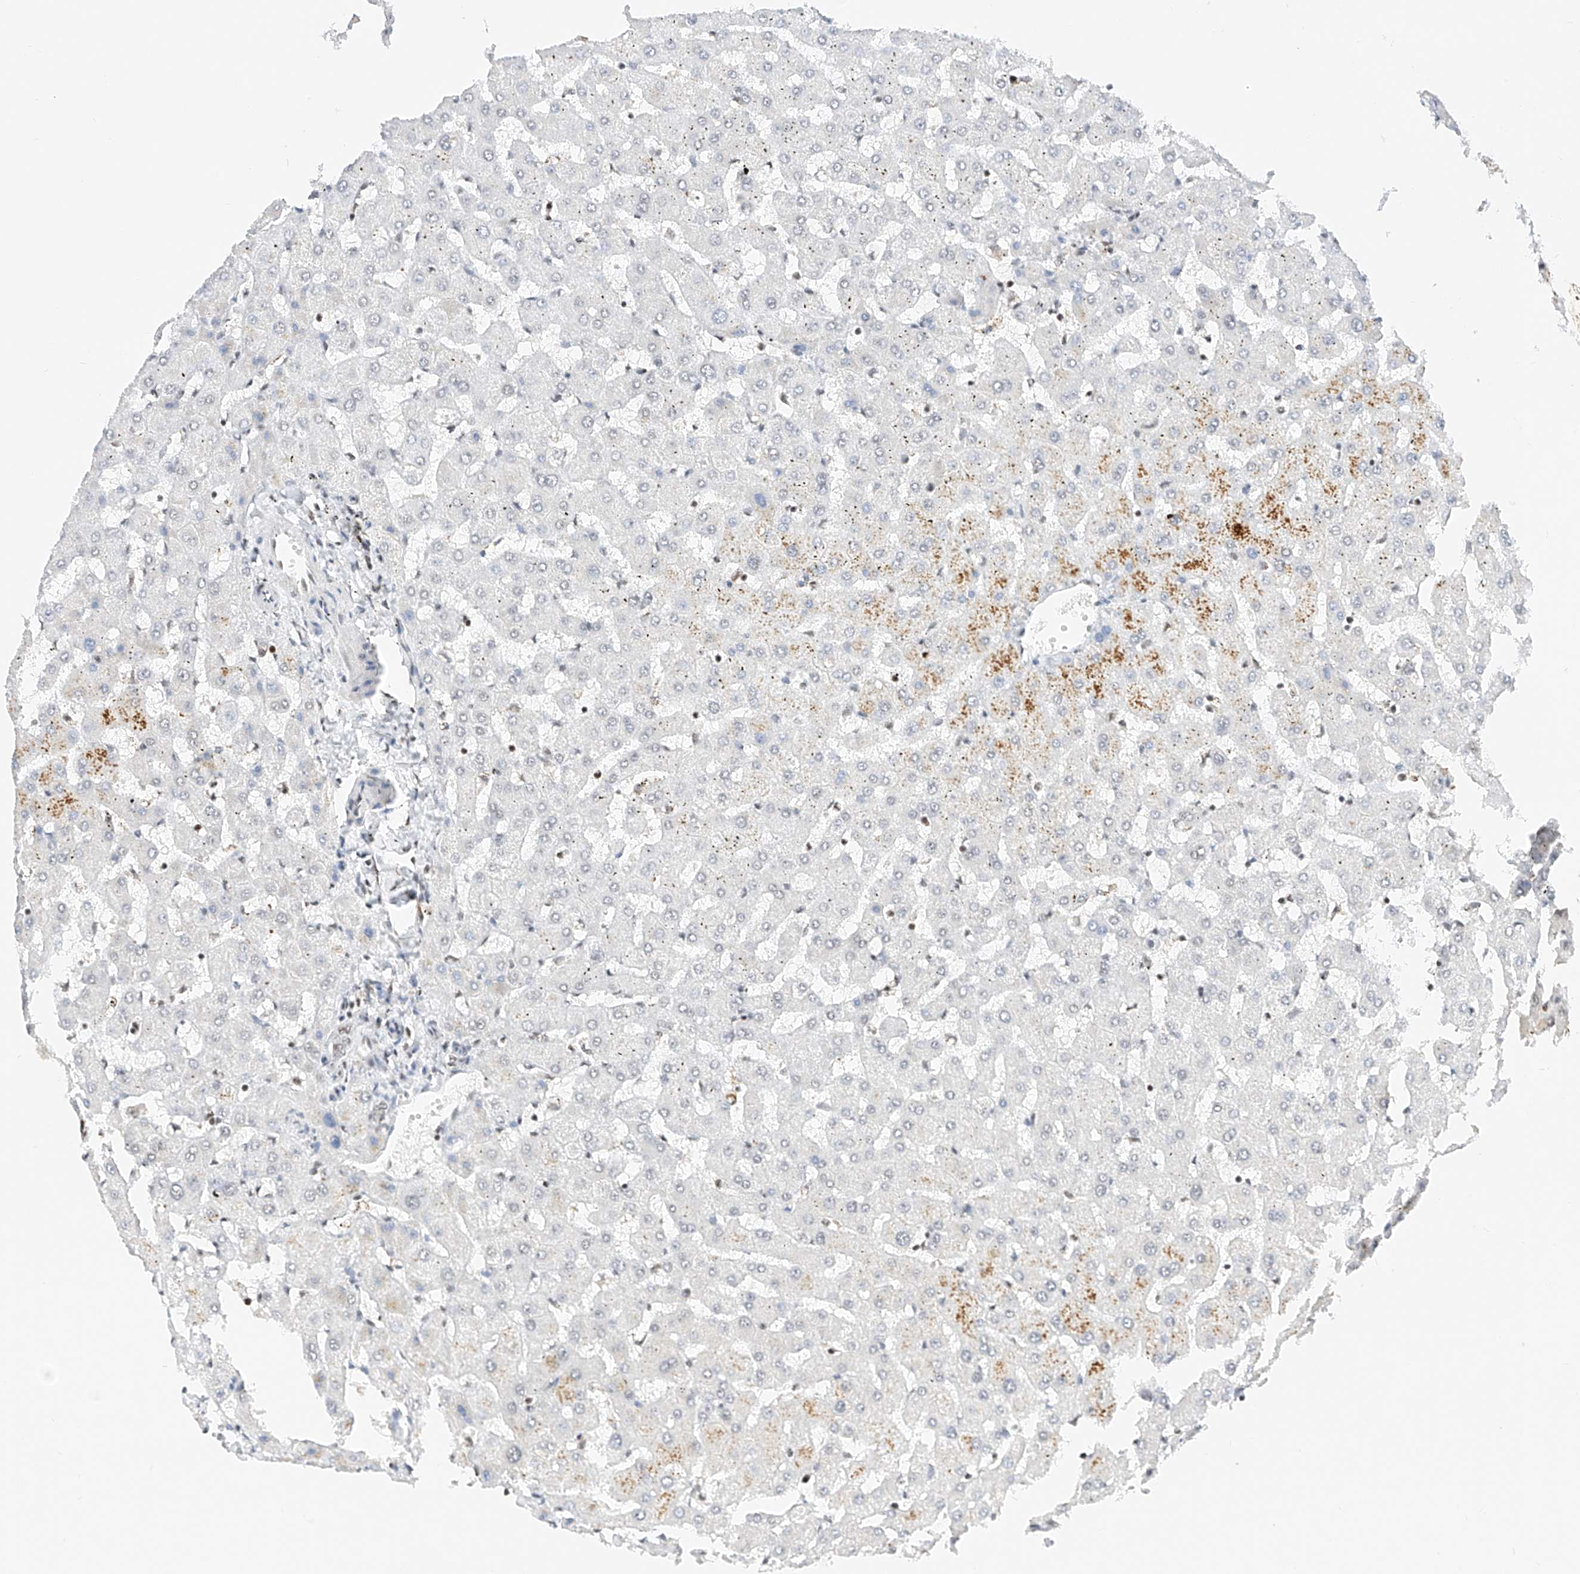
{"staining": {"intensity": "negative", "quantity": "none", "location": "none"}, "tissue": "liver", "cell_type": "Cholangiocytes", "image_type": "normal", "snomed": [{"axis": "morphology", "description": "Normal tissue, NOS"}, {"axis": "topography", "description": "Liver"}], "caption": "This is an immunohistochemistry (IHC) histopathology image of normal liver. There is no expression in cholangiocytes.", "gene": "NRF1", "patient": {"sex": "female", "age": 63}}